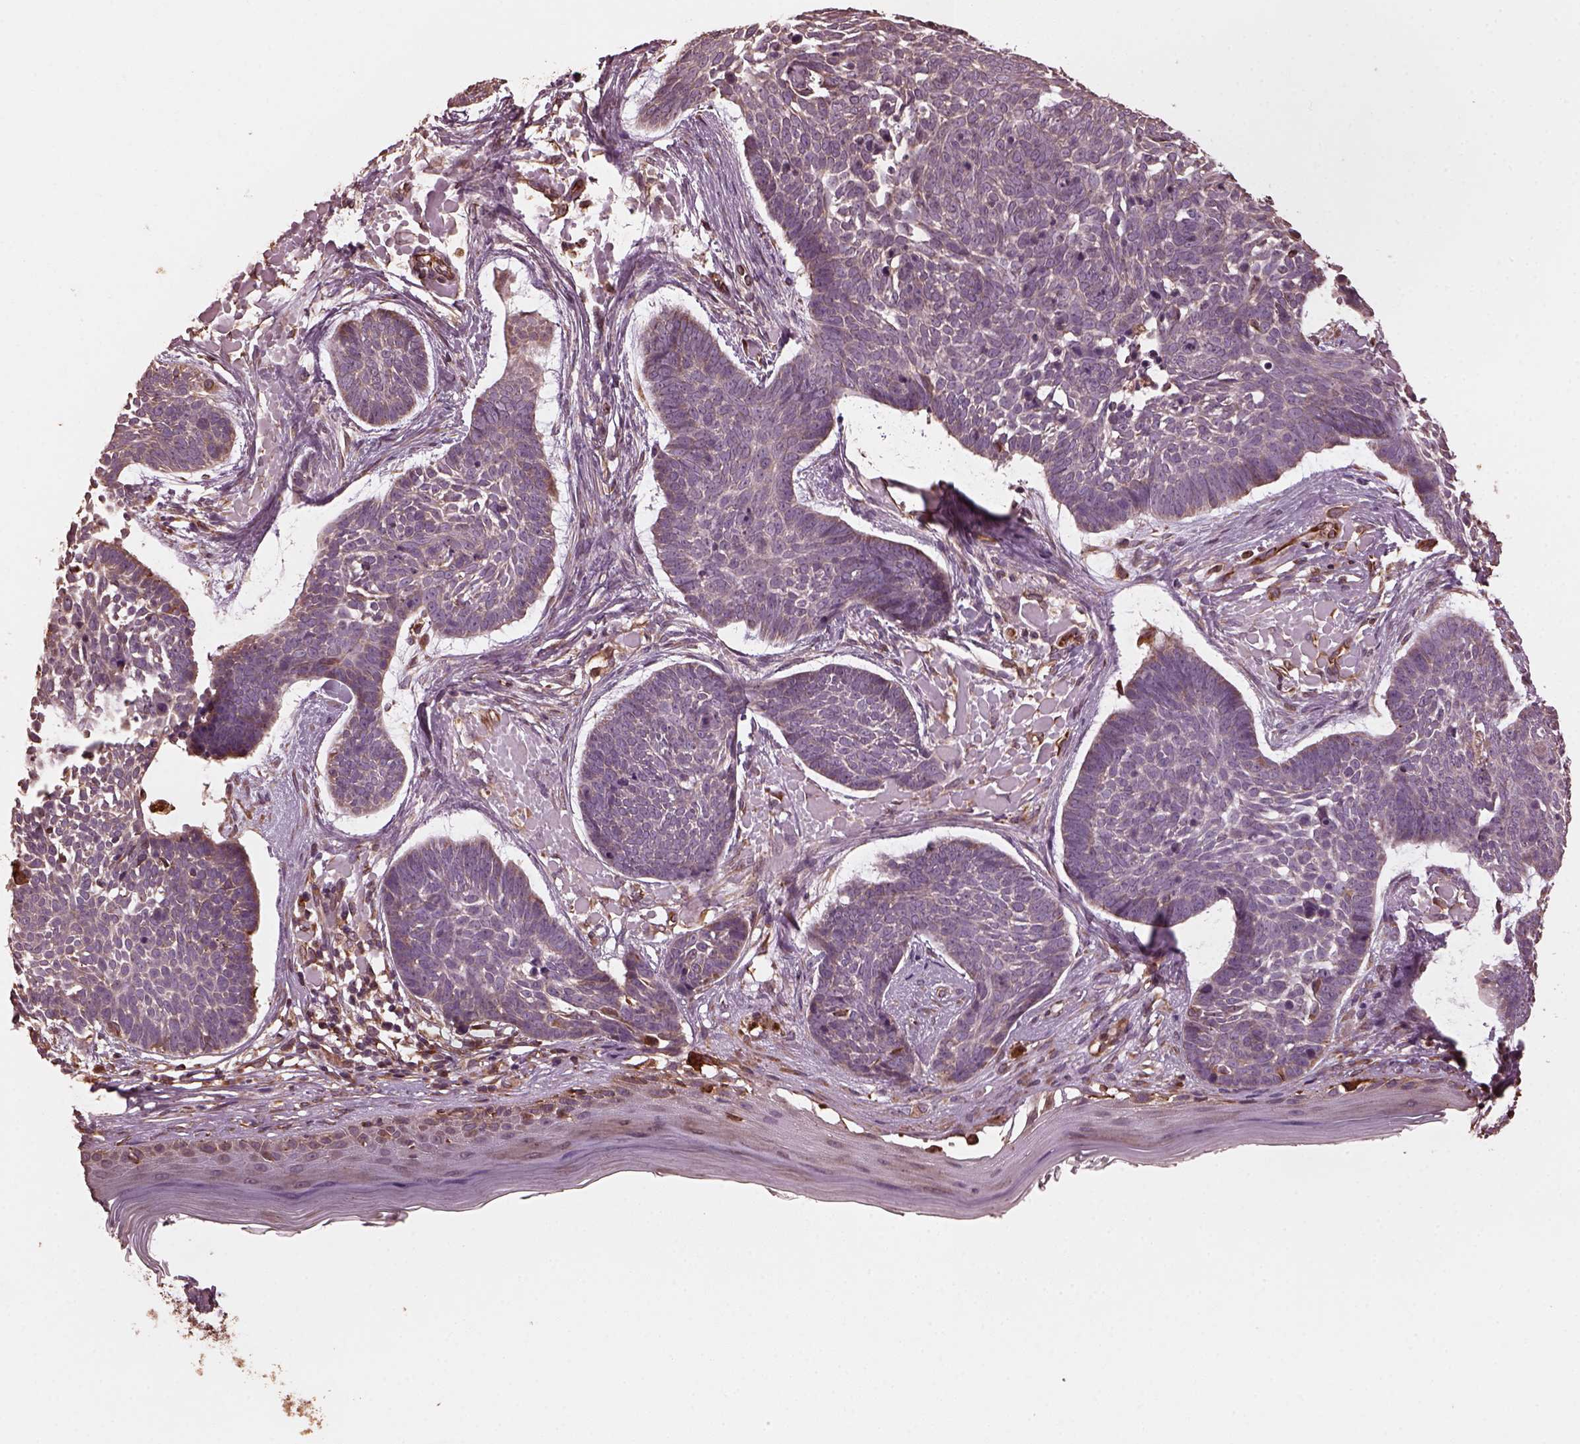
{"staining": {"intensity": "negative", "quantity": "none", "location": "none"}, "tissue": "skin cancer", "cell_type": "Tumor cells", "image_type": "cancer", "snomed": [{"axis": "morphology", "description": "Basal cell carcinoma"}, {"axis": "topography", "description": "Skin"}], "caption": "Immunohistochemistry micrograph of neoplastic tissue: basal cell carcinoma (skin) stained with DAB reveals no significant protein staining in tumor cells. (DAB immunohistochemistry visualized using brightfield microscopy, high magnification).", "gene": "GTPBP1", "patient": {"sex": "male", "age": 85}}